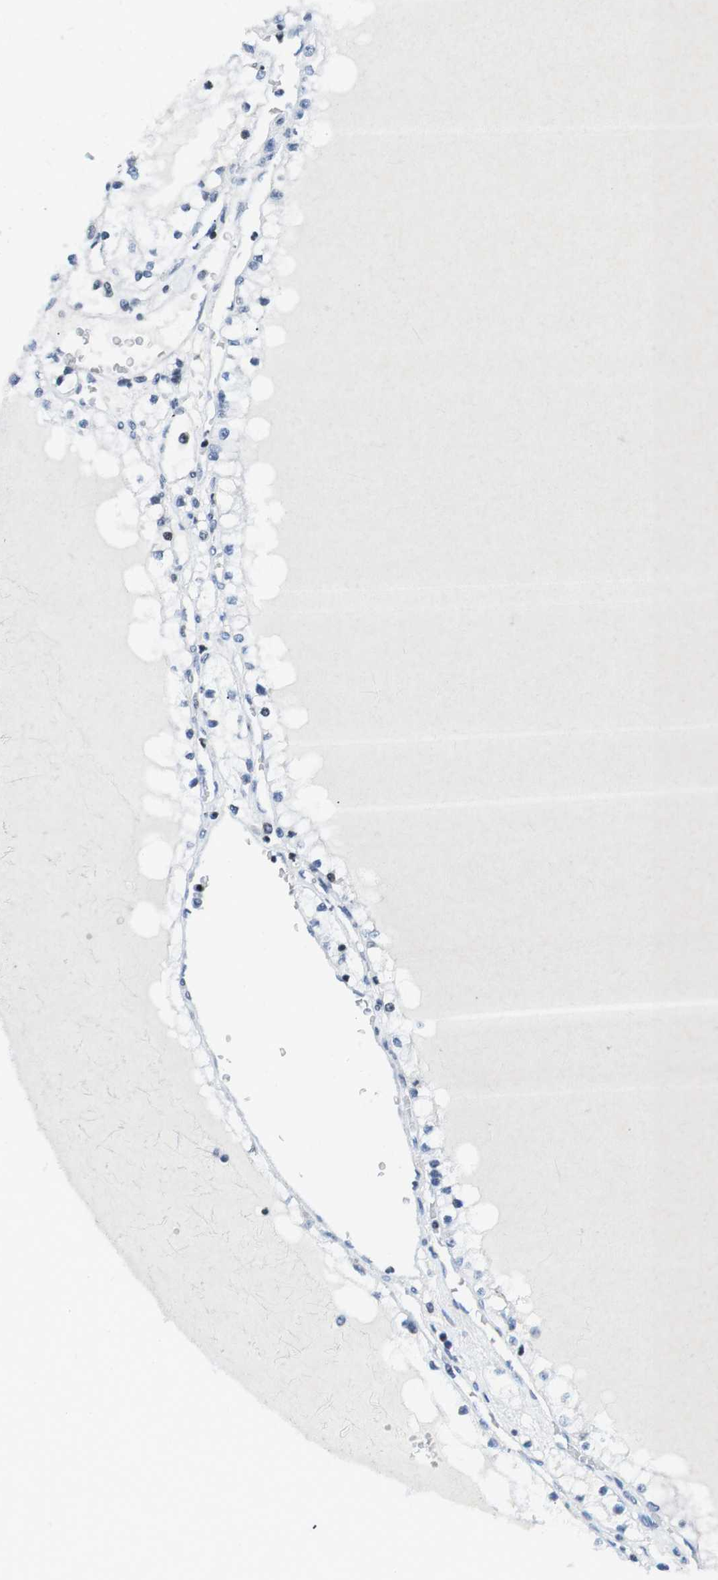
{"staining": {"intensity": "negative", "quantity": "none", "location": "none"}, "tissue": "renal cancer", "cell_type": "Tumor cells", "image_type": "cancer", "snomed": [{"axis": "morphology", "description": "Adenocarcinoma, NOS"}, {"axis": "topography", "description": "Kidney"}], "caption": "High power microscopy micrograph of an IHC image of renal cancer (adenocarcinoma), revealing no significant positivity in tumor cells. (DAB IHC with hematoxylin counter stain).", "gene": "E2F2", "patient": {"sex": "male", "age": 68}}